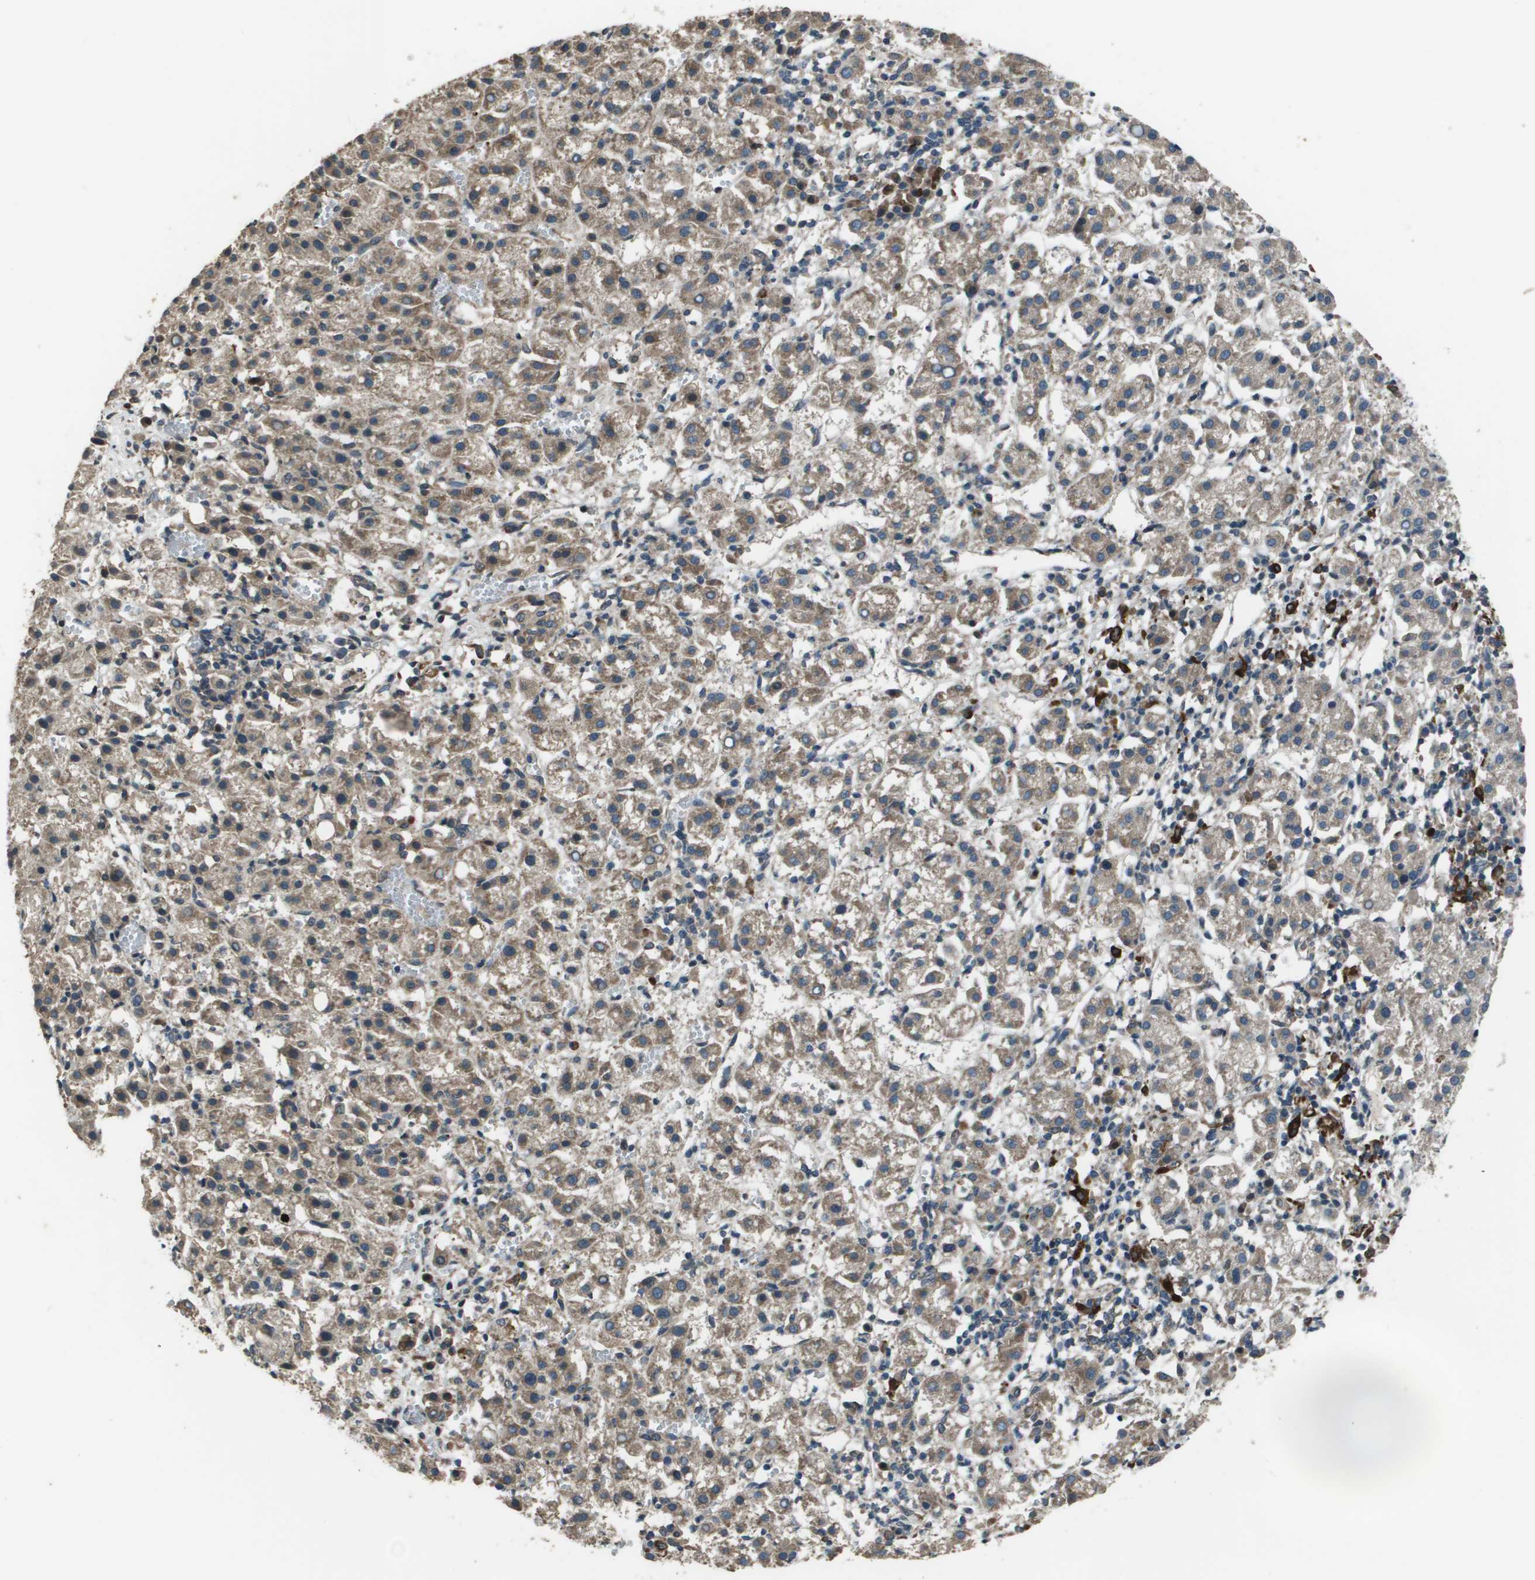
{"staining": {"intensity": "weak", "quantity": "25%-75%", "location": "cytoplasmic/membranous"}, "tissue": "liver cancer", "cell_type": "Tumor cells", "image_type": "cancer", "snomed": [{"axis": "morphology", "description": "Carcinoma, Hepatocellular, NOS"}, {"axis": "topography", "description": "Liver"}], "caption": "Protein analysis of hepatocellular carcinoma (liver) tissue reveals weak cytoplasmic/membranous expression in about 25%-75% of tumor cells.", "gene": "GOSR2", "patient": {"sex": "female", "age": 58}}